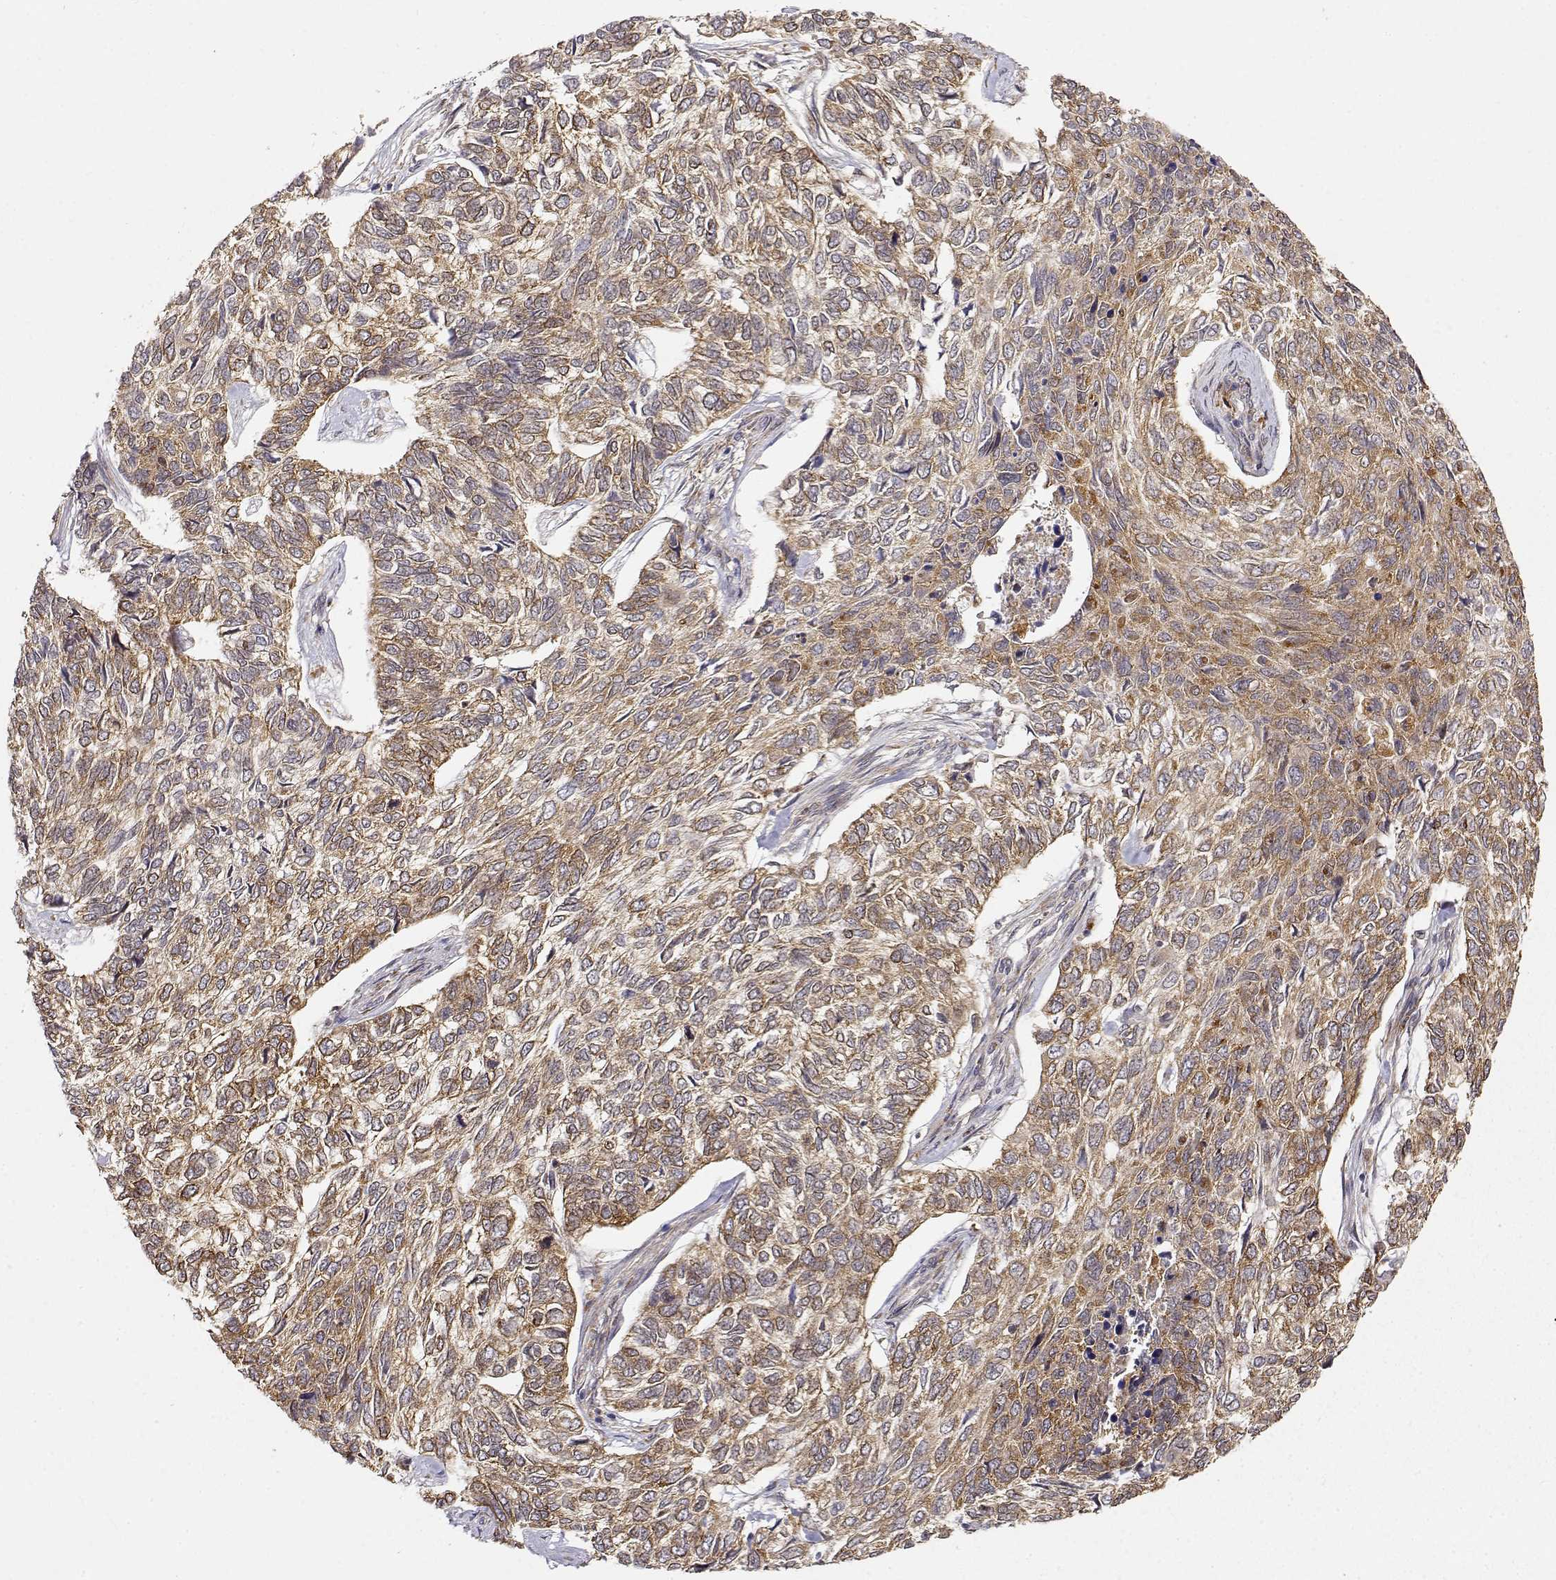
{"staining": {"intensity": "moderate", "quantity": ">75%", "location": "cytoplasmic/membranous"}, "tissue": "skin cancer", "cell_type": "Tumor cells", "image_type": "cancer", "snomed": [{"axis": "morphology", "description": "Basal cell carcinoma"}, {"axis": "topography", "description": "Skin"}], "caption": "Moderate cytoplasmic/membranous positivity is identified in about >75% of tumor cells in basal cell carcinoma (skin). (Brightfield microscopy of DAB IHC at high magnification).", "gene": "RNF13", "patient": {"sex": "female", "age": 65}}